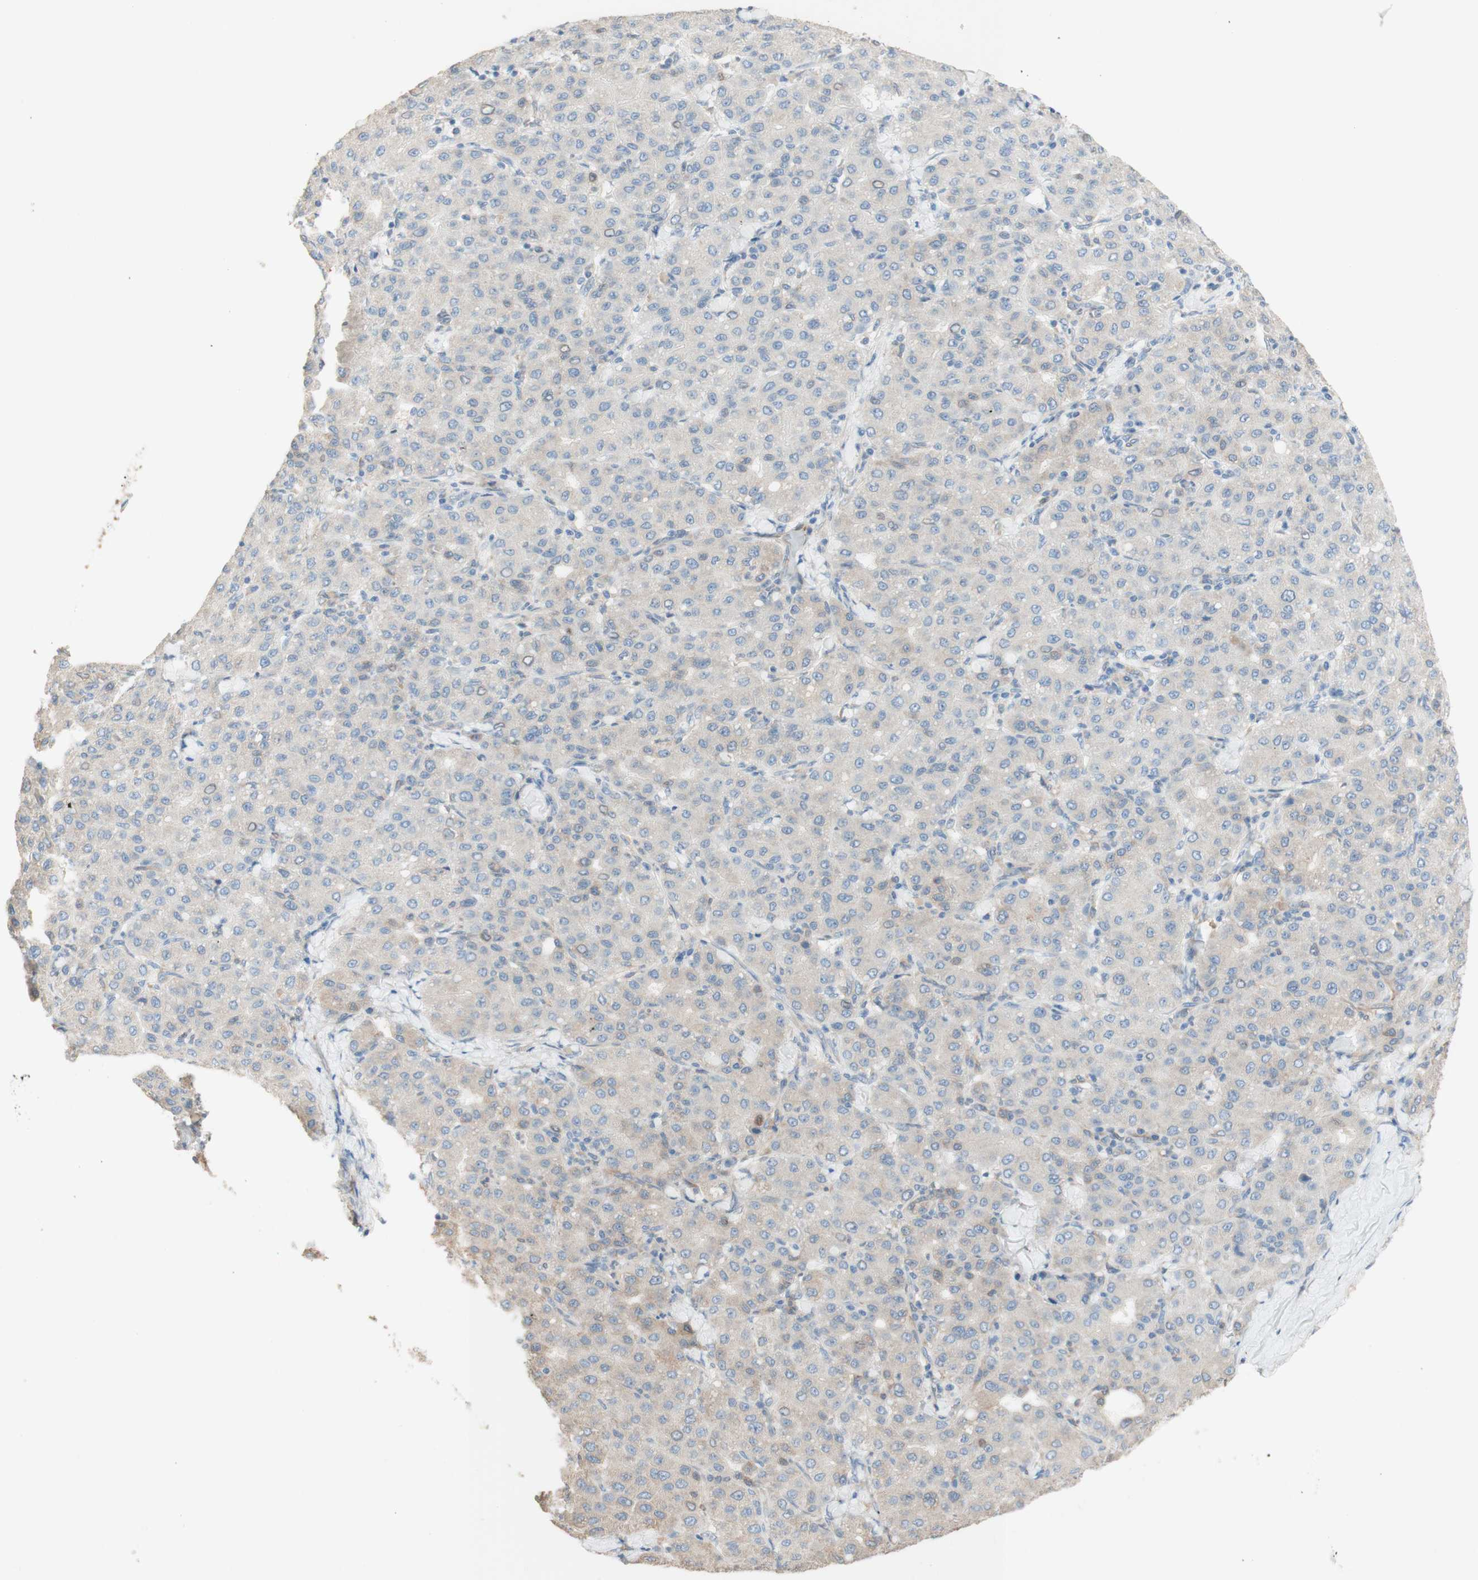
{"staining": {"intensity": "weak", "quantity": "<25%", "location": "cytoplasmic/membranous"}, "tissue": "liver cancer", "cell_type": "Tumor cells", "image_type": "cancer", "snomed": [{"axis": "morphology", "description": "Carcinoma, Hepatocellular, NOS"}, {"axis": "topography", "description": "Liver"}], "caption": "This is a histopathology image of immunohistochemistry staining of liver cancer (hepatocellular carcinoma), which shows no expression in tumor cells. (DAB immunohistochemistry with hematoxylin counter stain).", "gene": "COMT", "patient": {"sex": "male", "age": 65}}